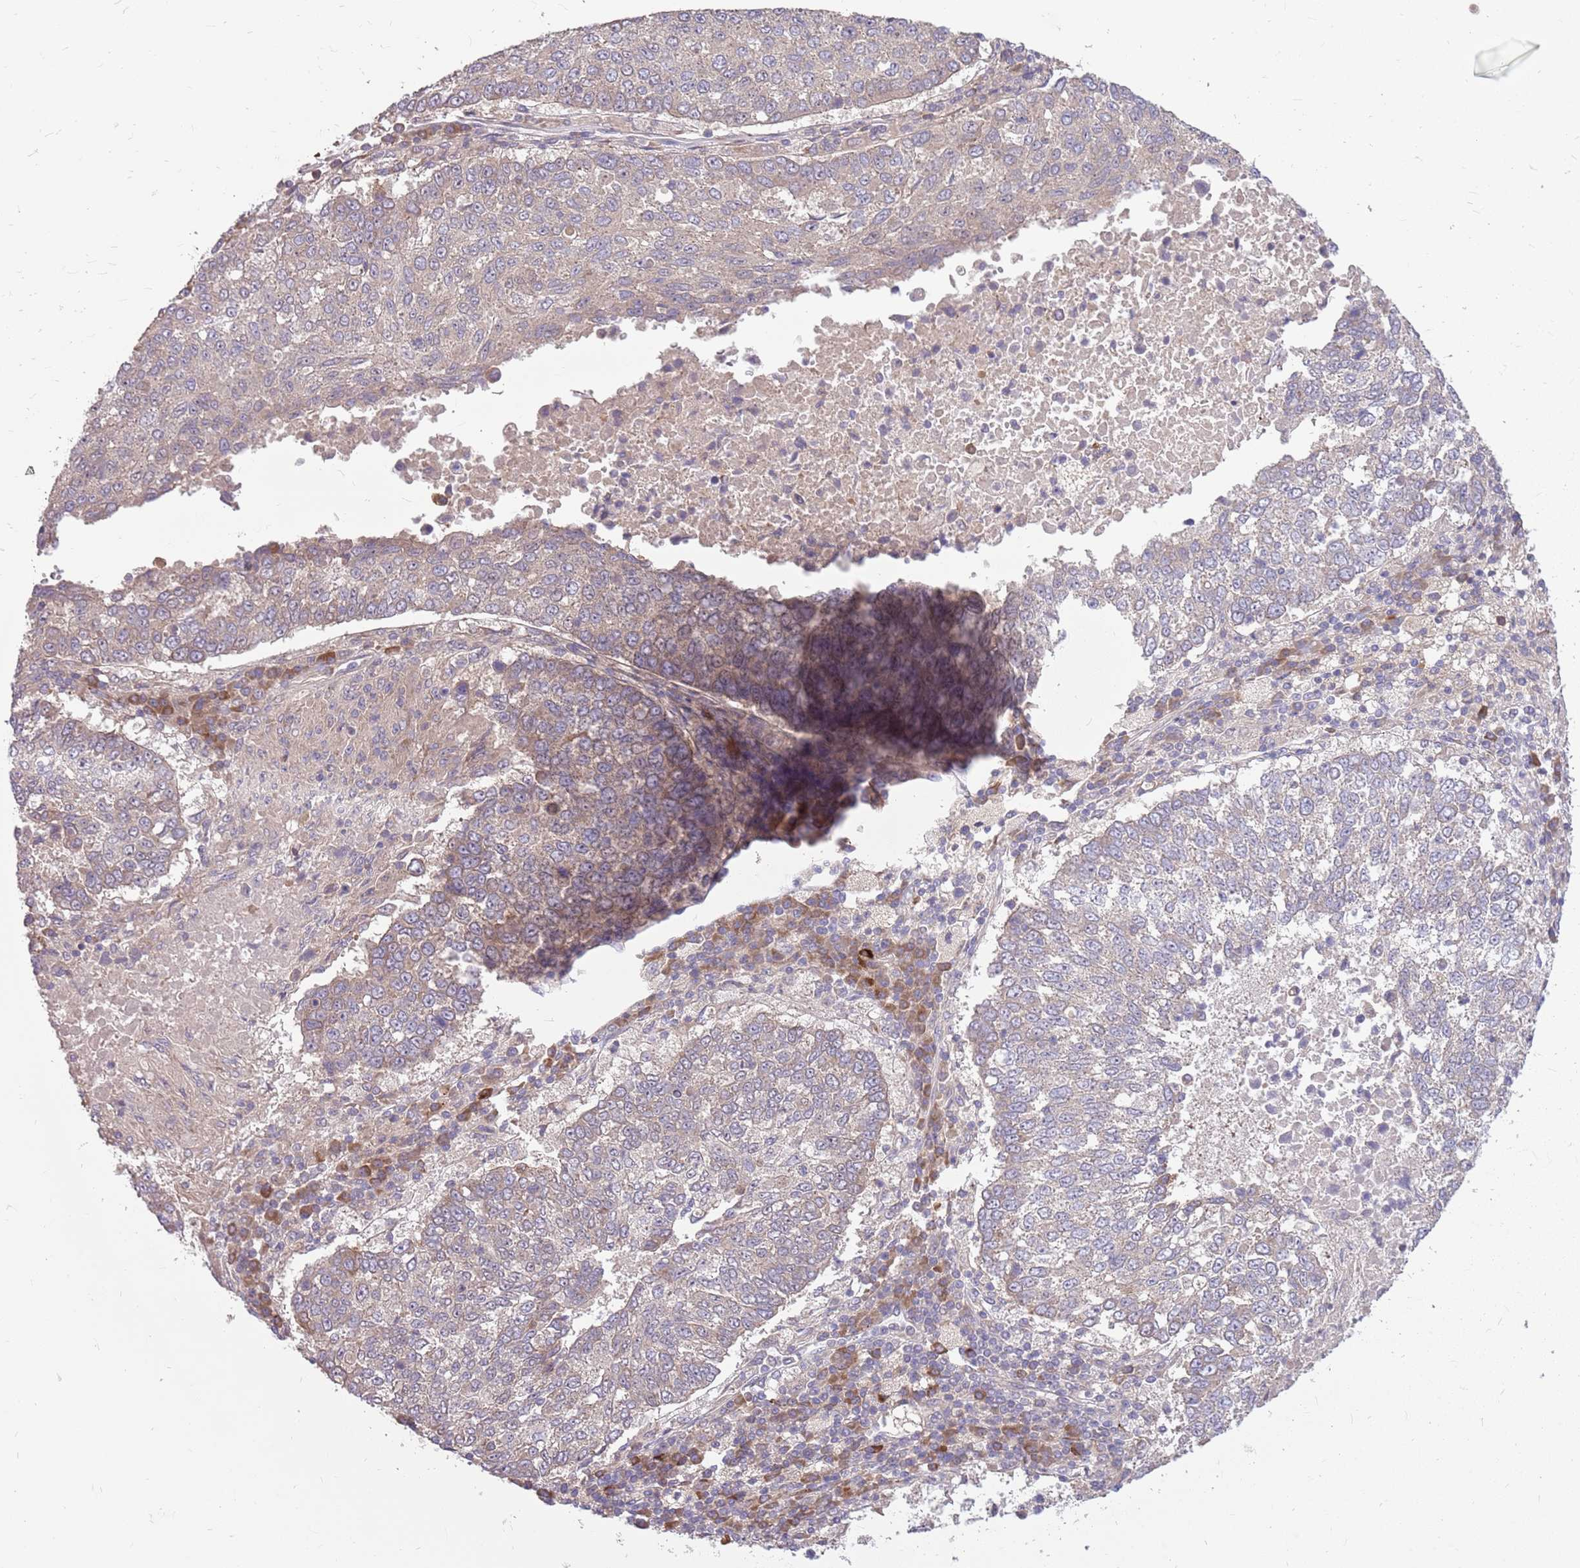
{"staining": {"intensity": "weak", "quantity": "25%-75%", "location": "cytoplasmic/membranous"}, "tissue": "lung cancer", "cell_type": "Tumor cells", "image_type": "cancer", "snomed": [{"axis": "morphology", "description": "Squamous cell carcinoma, NOS"}, {"axis": "topography", "description": "Lung"}], "caption": "High-magnification brightfield microscopy of lung cancer stained with DAB (3,3'-diaminobenzidine) (brown) and counterstained with hematoxylin (blue). tumor cells exhibit weak cytoplasmic/membranous expression is present in about25%-75% of cells. (DAB (3,3'-diaminobenzidine) IHC with brightfield microscopy, high magnification).", "gene": "PPP1R27", "patient": {"sex": "male", "age": 73}}